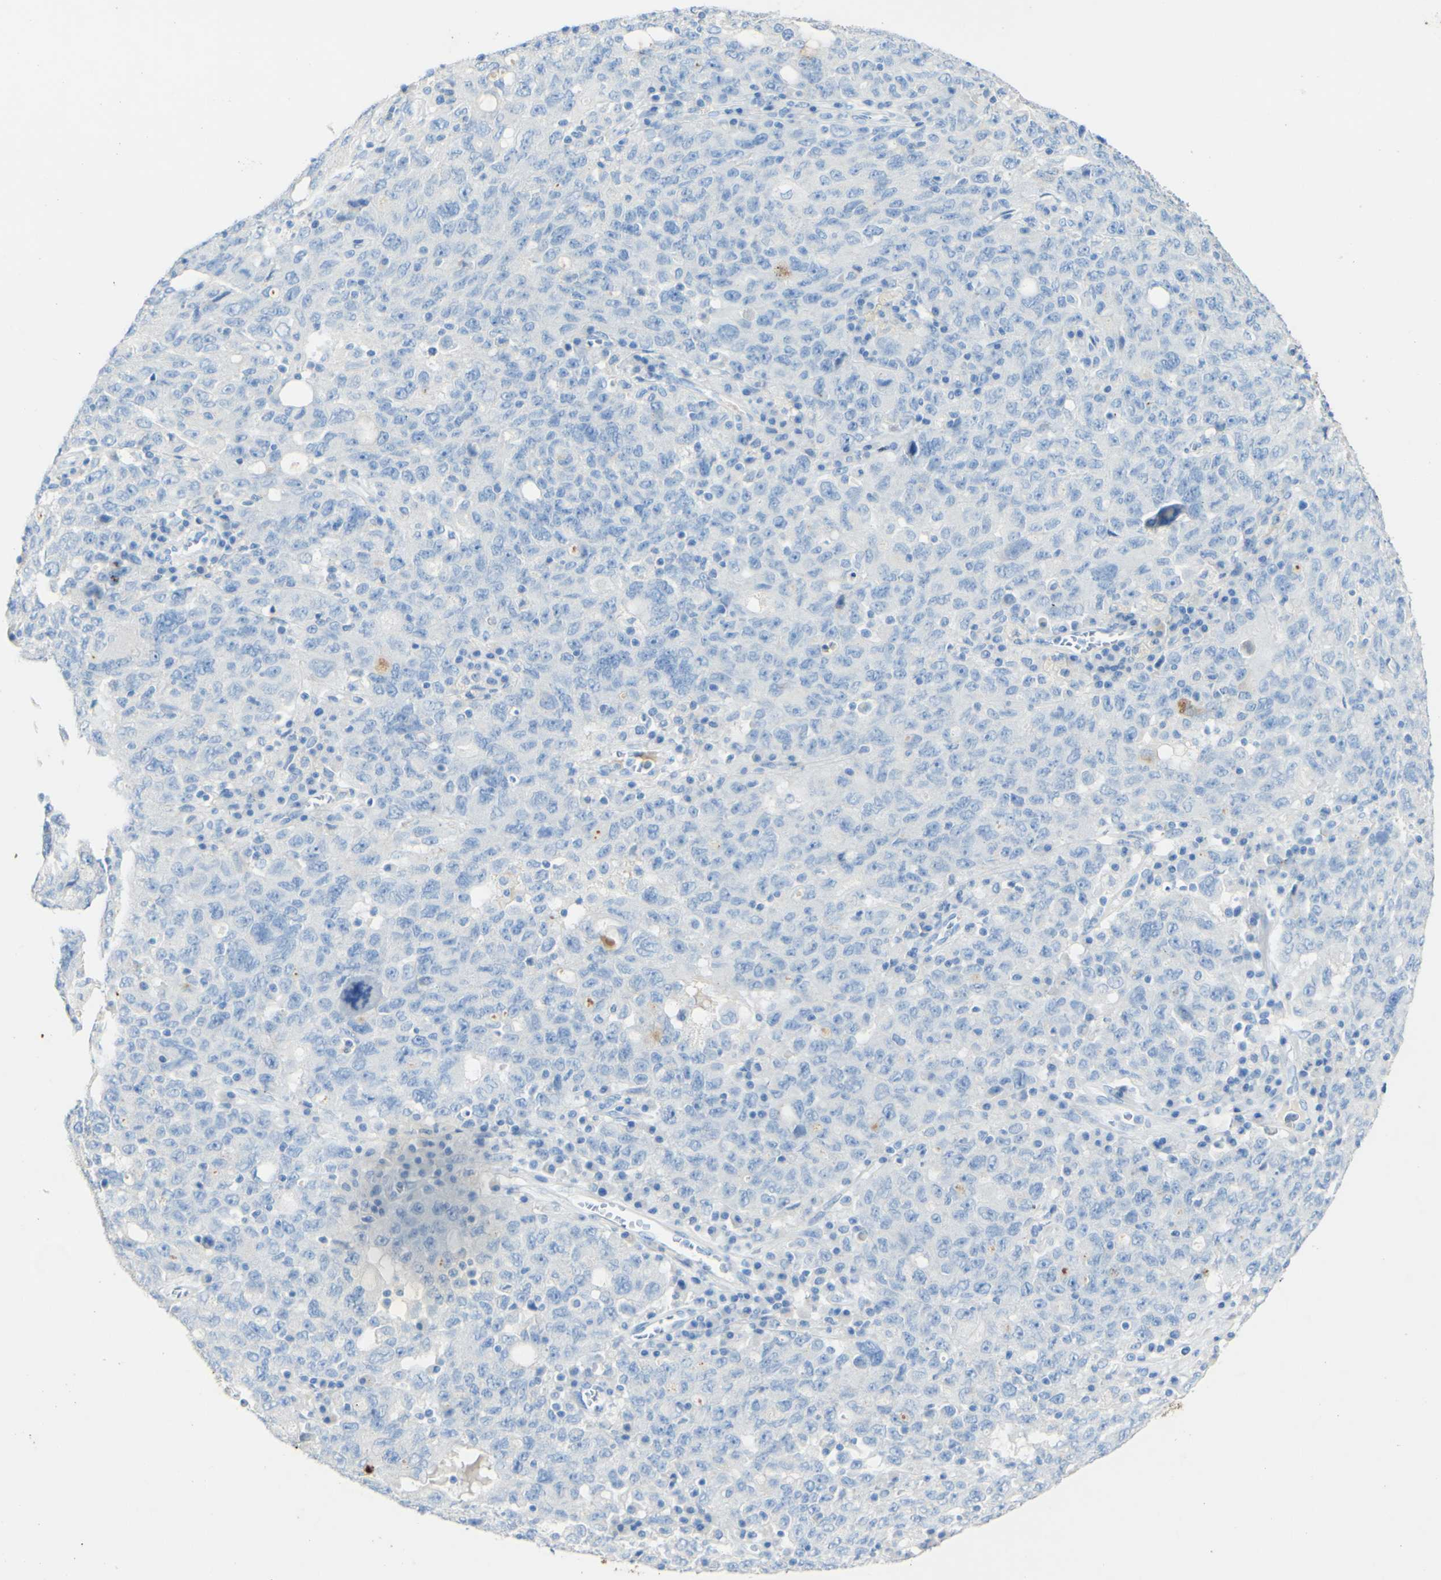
{"staining": {"intensity": "negative", "quantity": "none", "location": "none"}, "tissue": "ovarian cancer", "cell_type": "Tumor cells", "image_type": "cancer", "snomed": [{"axis": "morphology", "description": "Carcinoma, endometroid"}, {"axis": "topography", "description": "Ovary"}], "caption": "Tumor cells show no significant protein expression in ovarian endometroid carcinoma.", "gene": "PIGR", "patient": {"sex": "female", "age": 62}}